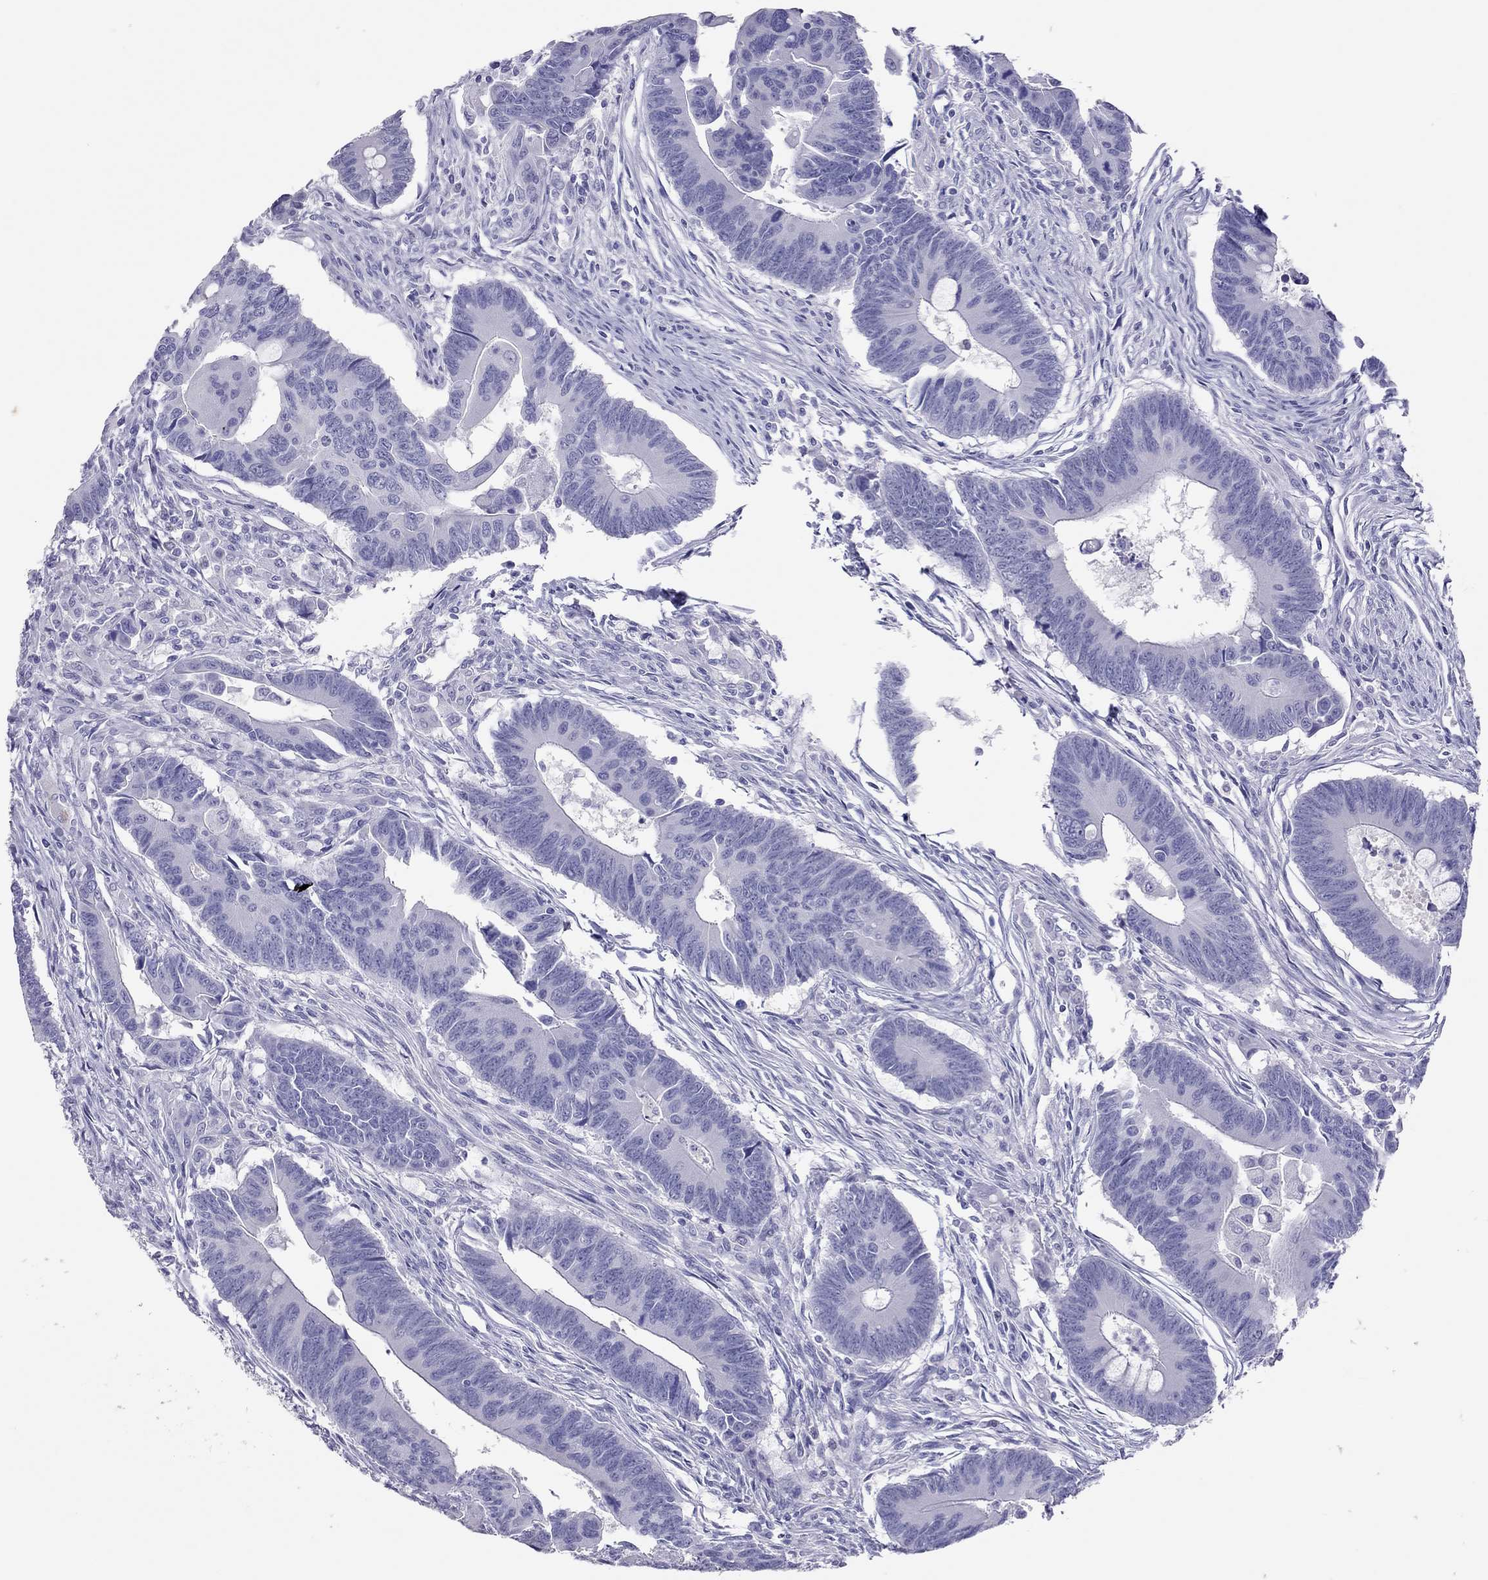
{"staining": {"intensity": "negative", "quantity": "none", "location": "none"}, "tissue": "colorectal cancer", "cell_type": "Tumor cells", "image_type": "cancer", "snomed": [{"axis": "morphology", "description": "Adenocarcinoma, NOS"}, {"axis": "topography", "description": "Rectum"}], "caption": "A high-resolution micrograph shows IHC staining of adenocarcinoma (colorectal), which shows no significant positivity in tumor cells.", "gene": "TSHB", "patient": {"sex": "male", "age": 67}}